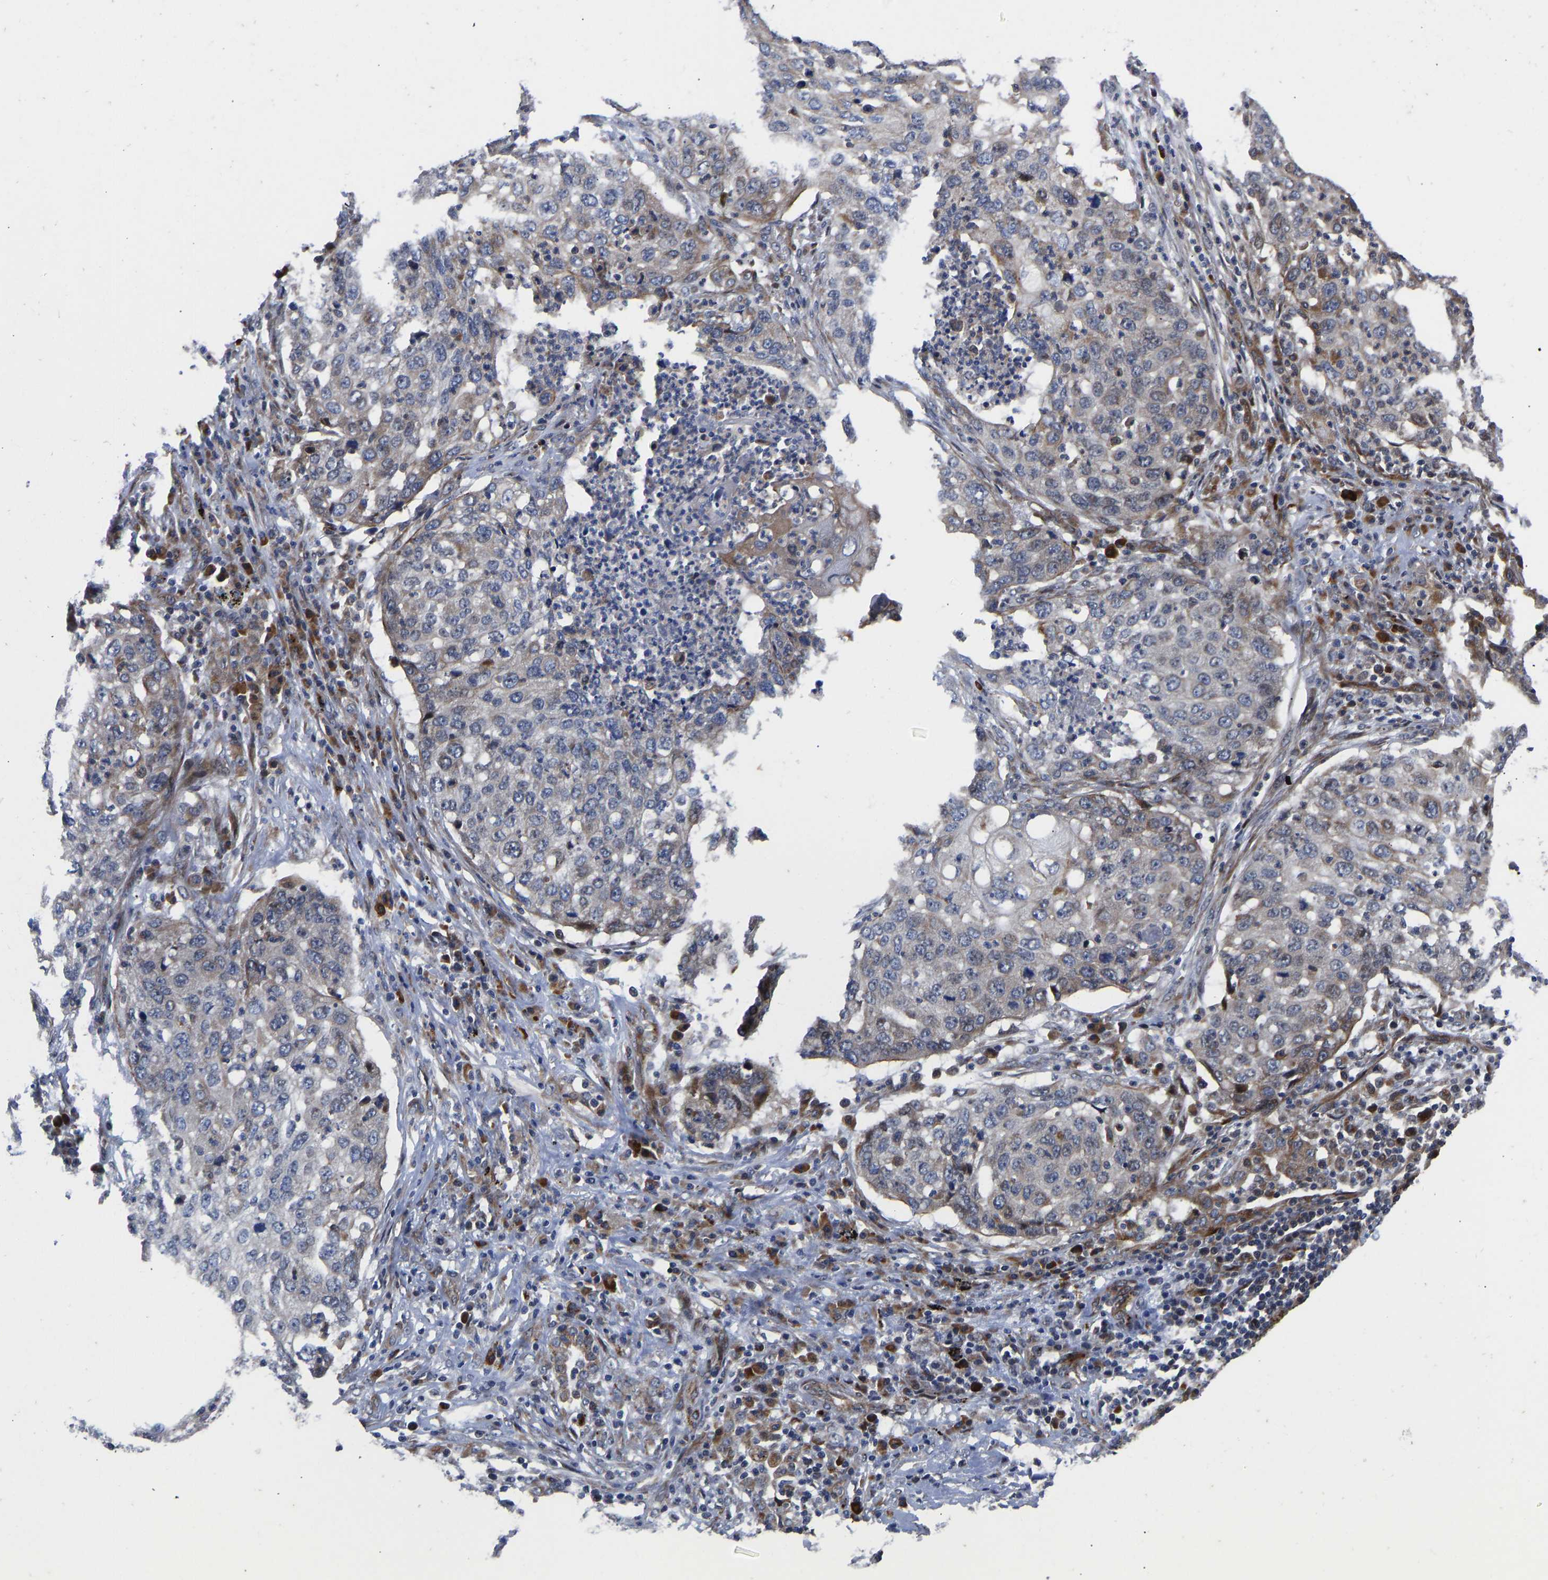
{"staining": {"intensity": "moderate", "quantity": "25%-75%", "location": "cytoplasmic/membranous"}, "tissue": "lung cancer", "cell_type": "Tumor cells", "image_type": "cancer", "snomed": [{"axis": "morphology", "description": "Squamous cell carcinoma, NOS"}, {"axis": "topography", "description": "Lung"}], "caption": "DAB immunohistochemical staining of lung cancer demonstrates moderate cytoplasmic/membranous protein expression in about 25%-75% of tumor cells. (DAB IHC, brown staining for protein, blue staining for nuclei).", "gene": "TMEM38B", "patient": {"sex": "female", "age": 63}}